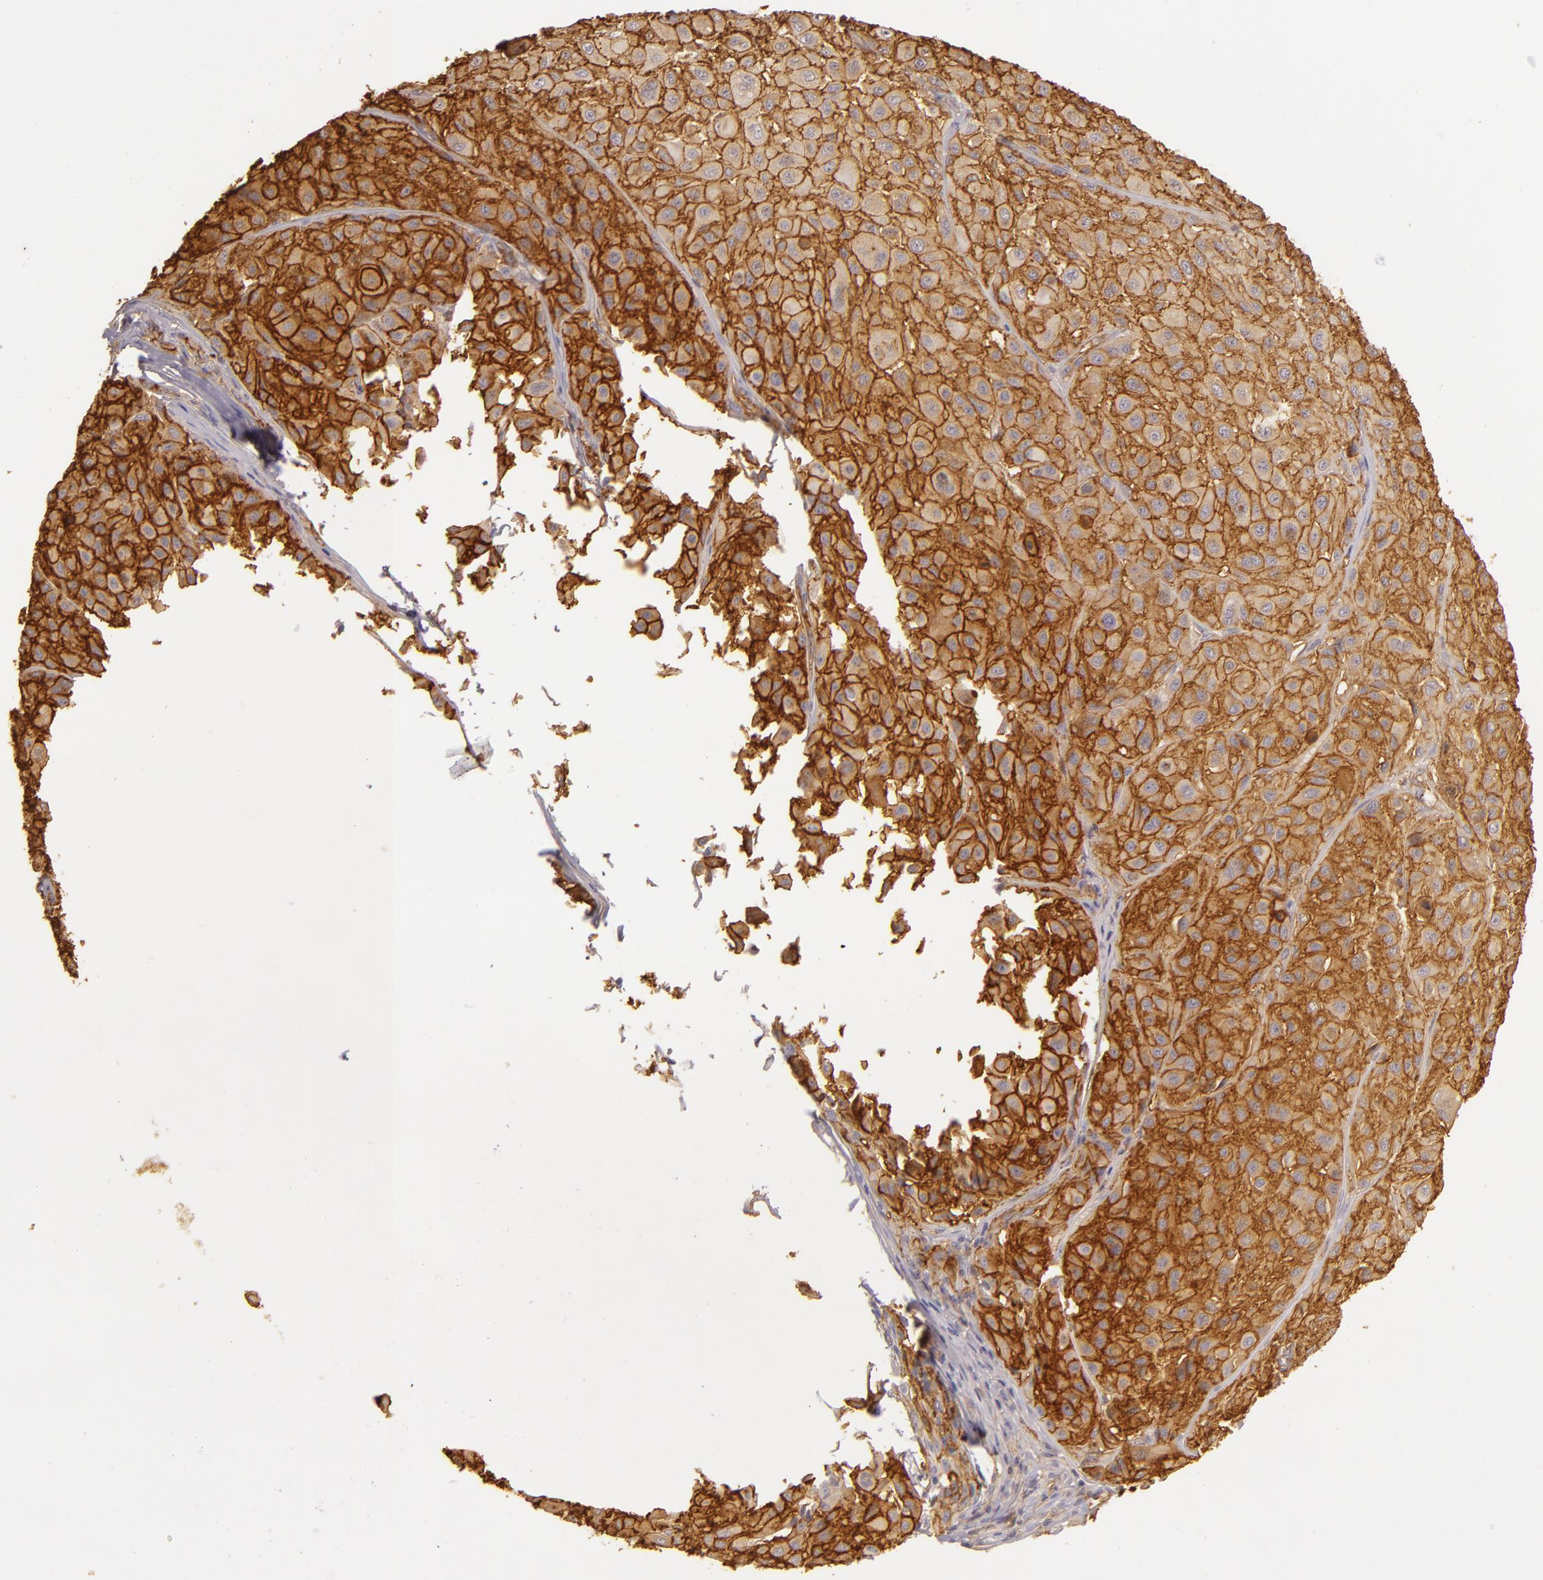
{"staining": {"intensity": "moderate", "quantity": ">75%", "location": "cytoplasmic/membranous"}, "tissue": "melanoma", "cell_type": "Tumor cells", "image_type": "cancer", "snomed": [{"axis": "morphology", "description": "Malignant melanoma, NOS"}, {"axis": "topography", "description": "Skin"}], "caption": "A photomicrograph of human melanoma stained for a protein demonstrates moderate cytoplasmic/membranous brown staining in tumor cells.", "gene": "CD59", "patient": {"sex": "male", "age": 36}}